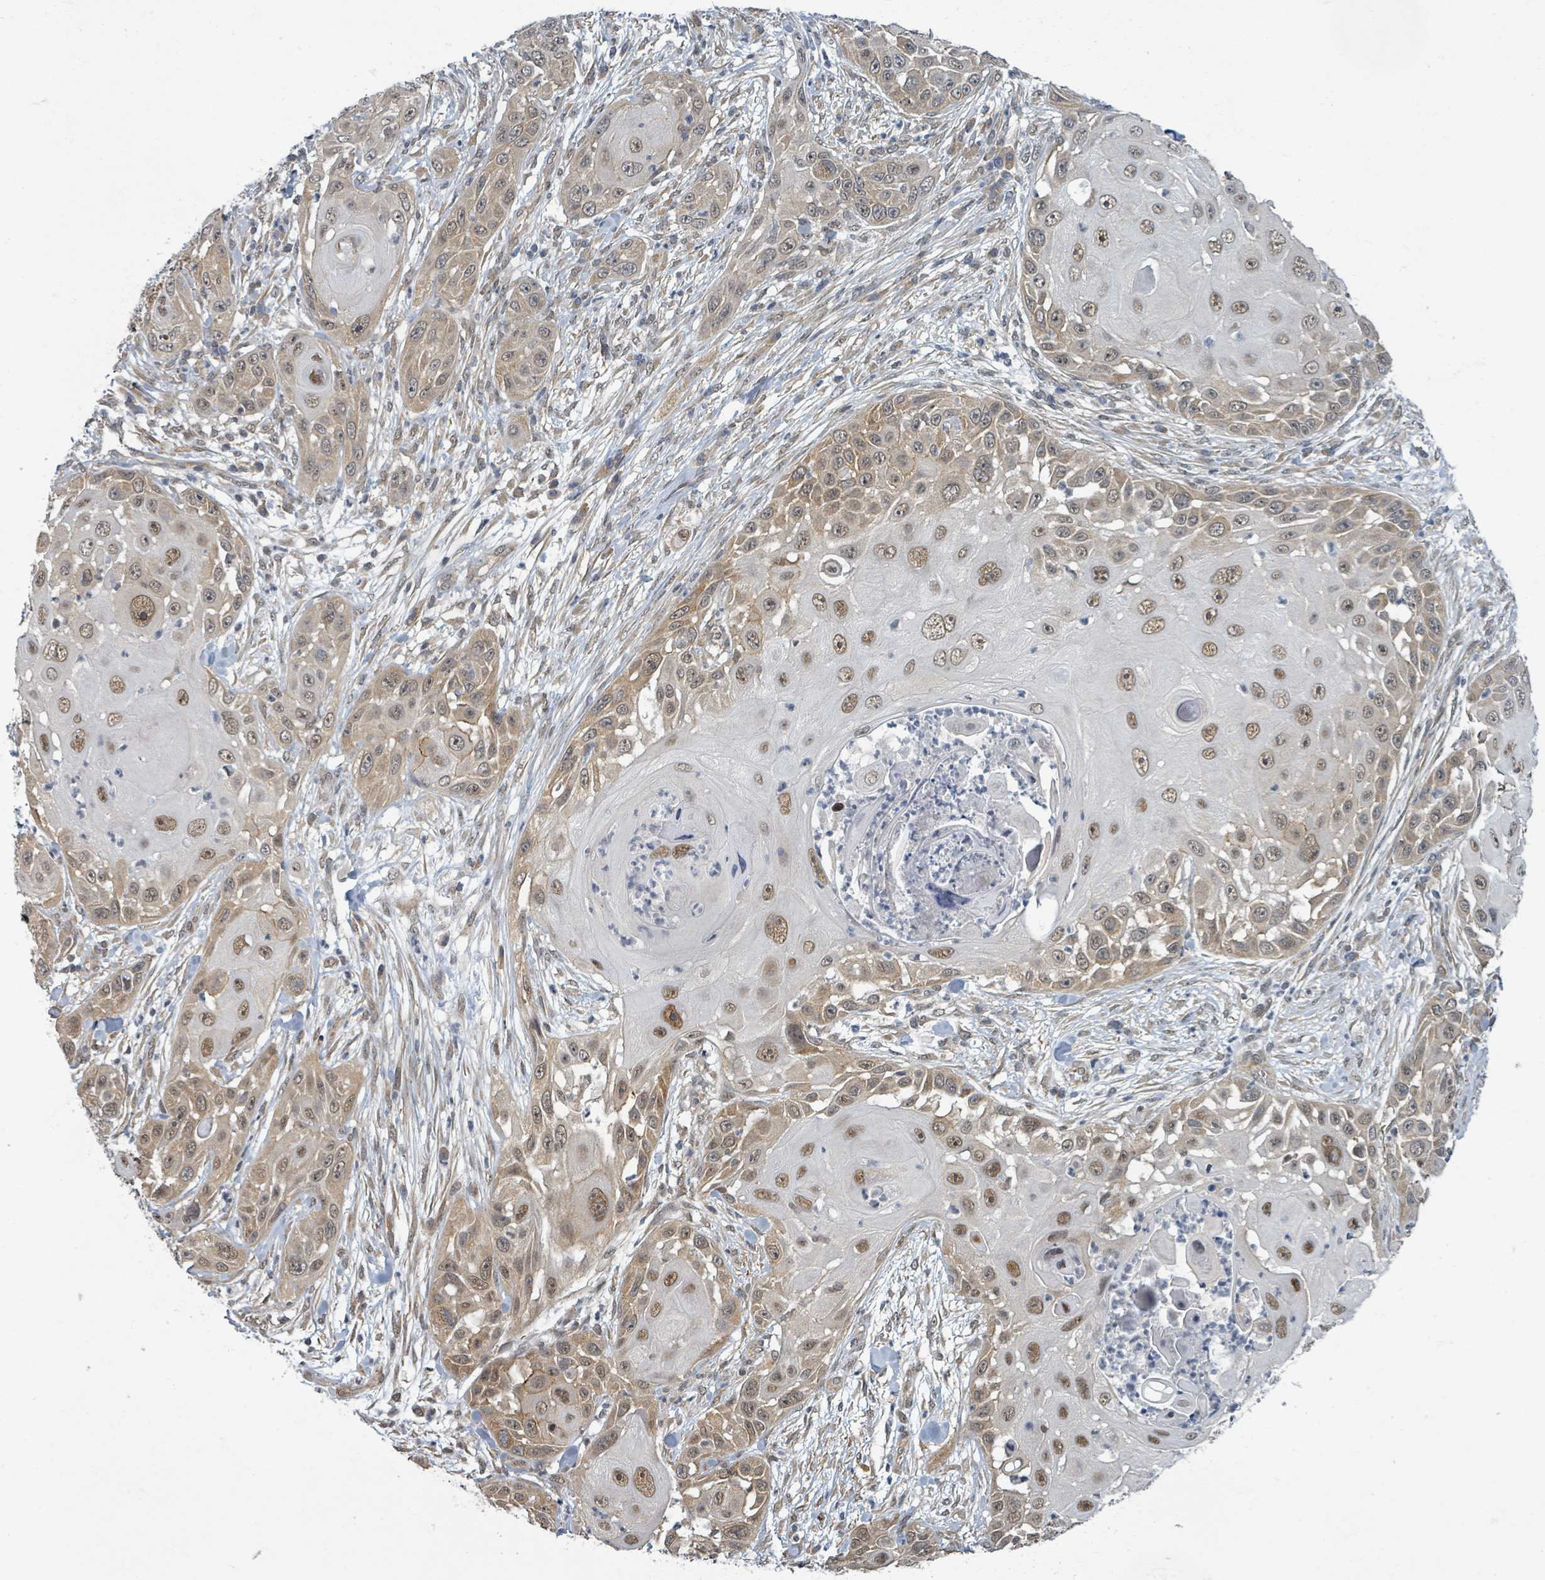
{"staining": {"intensity": "weak", "quantity": ">75%", "location": "cytoplasmic/membranous,nuclear"}, "tissue": "skin cancer", "cell_type": "Tumor cells", "image_type": "cancer", "snomed": [{"axis": "morphology", "description": "Squamous cell carcinoma, NOS"}, {"axis": "topography", "description": "Skin"}], "caption": "Squamous cell carcinoma (skin) stained for a protein demonstrates weak cytoplasmic/membranous and nuclear positivity in tumor cells.", "gene": "INTS15", "patient": {"sex": "female", "age": 44}}